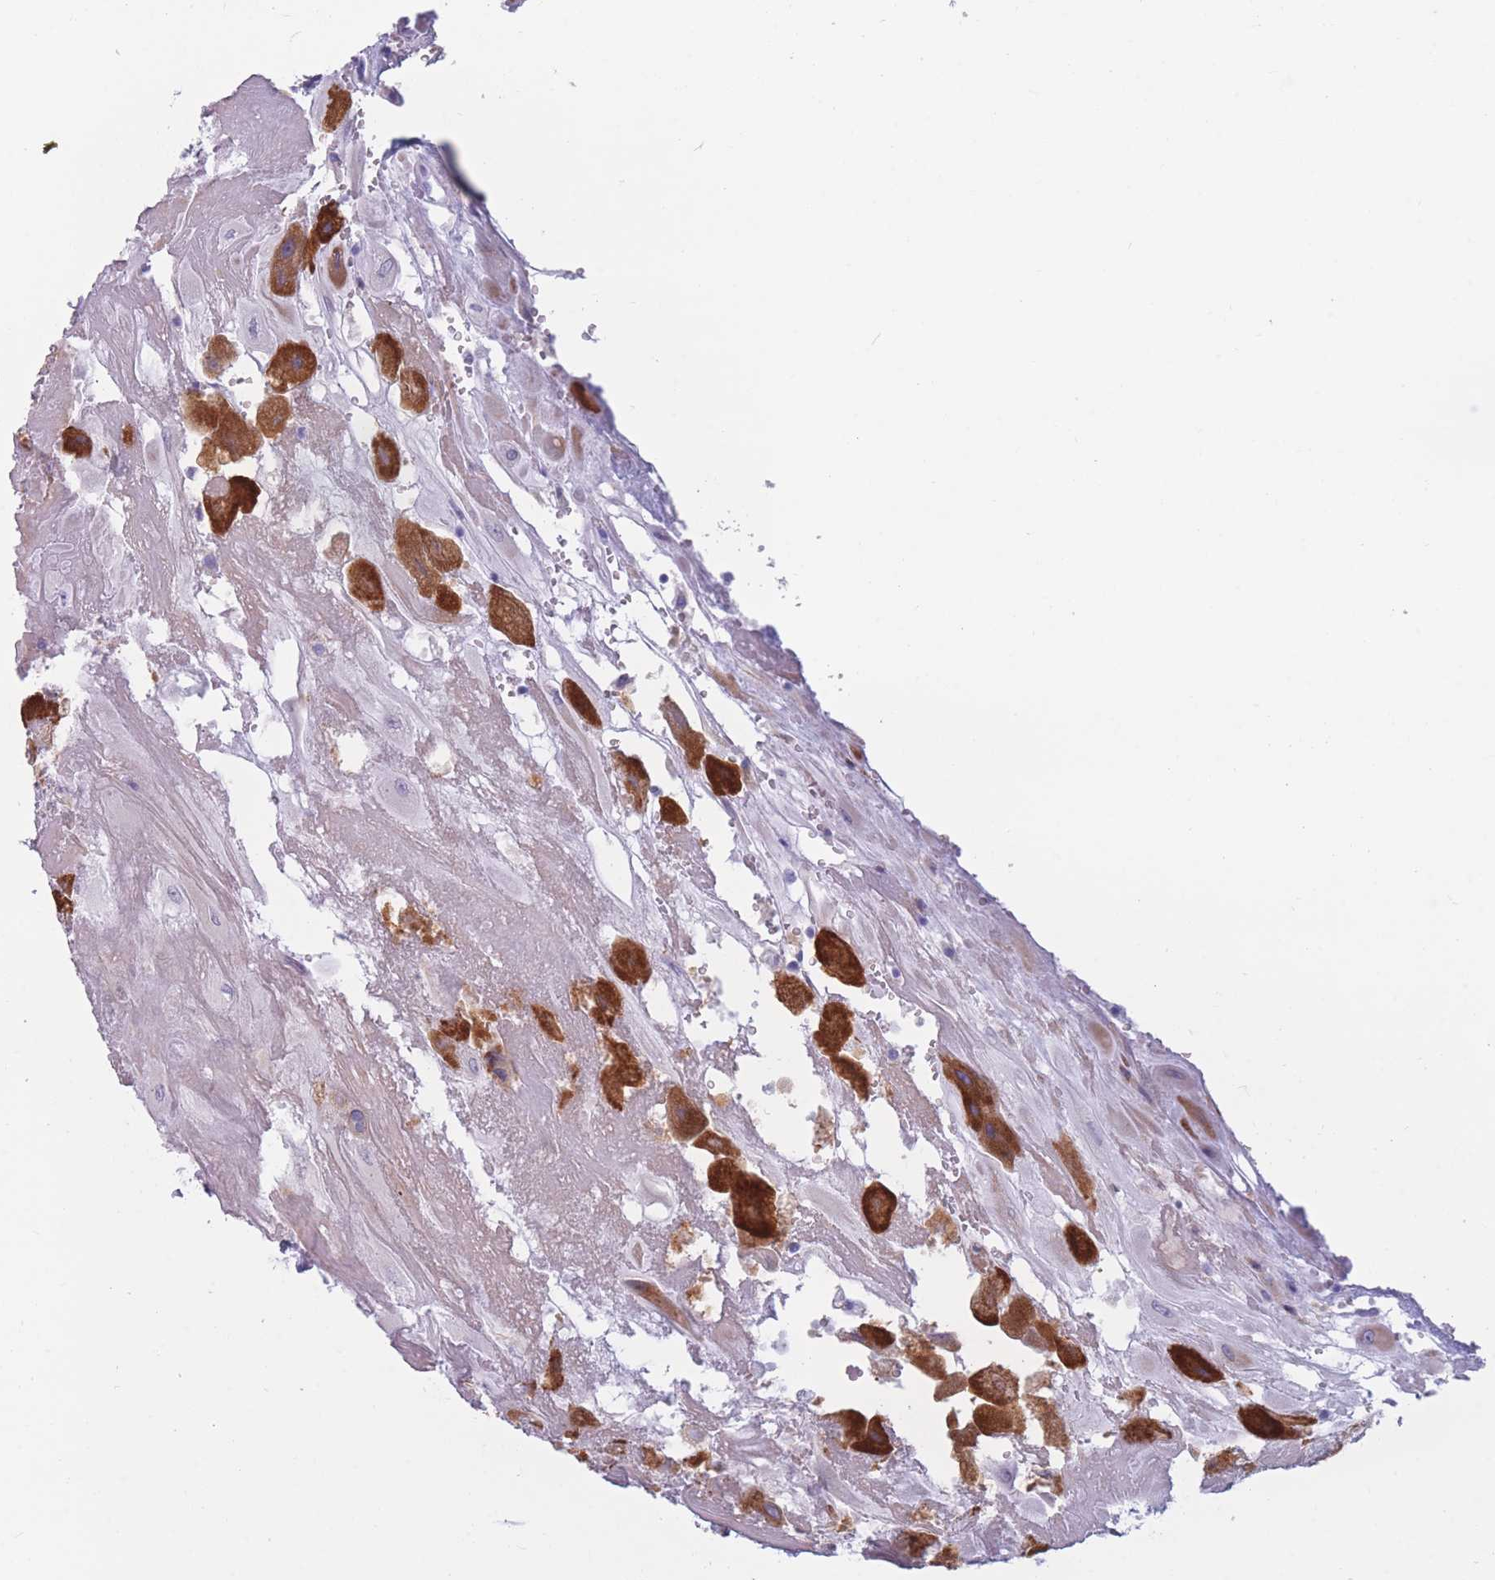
{"staining": {"intensity": "strong", "quantity": ">75%", "location": "cytoplasmic/membranous"}, "tissue": "placenta", "cell_type": "Decidual cells", "image_type": "normal", "snomed": [{"axis": "morphology", "description": "Normal tissue, NOS"}, {"axis": "topography", "description": "Placenta"}], "caption": "This micrograph exhibits normal placenta stained with immunohistochemistry to label a protein in brown. The cytoplasmic/membranous of decidual cells show strong positivity for the protein. Nuclei are counter-stained blue.", "gene": "COL27A1", "patient": {"sex": "female", "age": 32}}